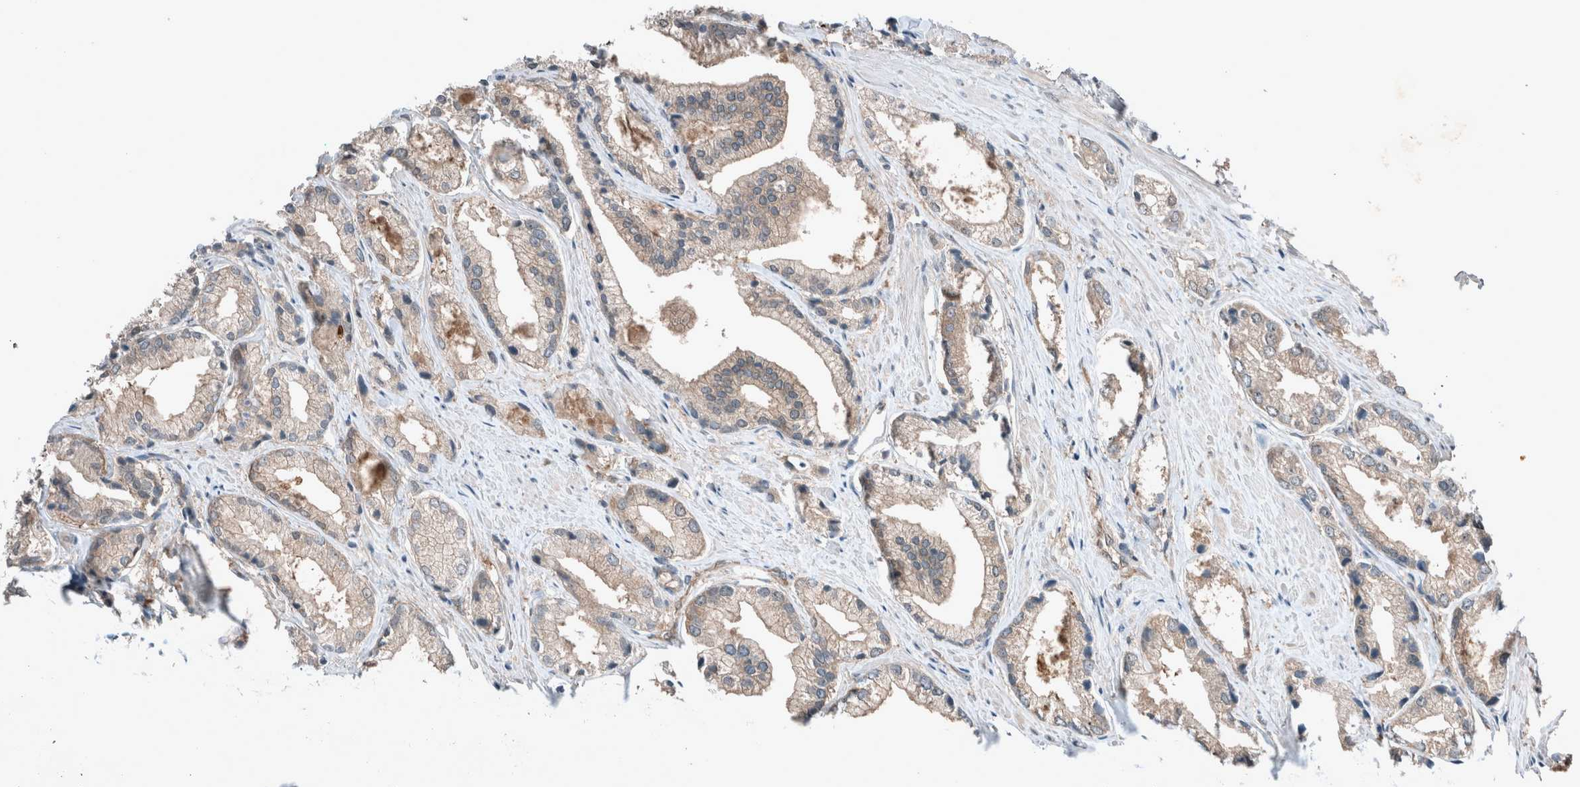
{"staining": {"intensity": "weak", "quantity": "25%-75%", "location": "cytoplasmic/membranous"}, "tissue": "prostate cancer", "cell_type": "Tumor cells", "image_type": "cancer", "snomed": [{"axis": "morphology", "description": "Adenocarcinoma, Low grade"}, {"axis": "topography", "description": "Prostate"}], "caption": "Prostate cancer (low-grade adenocarcinoma) tissue demonstrates weak cytoplasmic/membranous positivity in approximately 25%-75% of tumor cells, visualized by immunohistochemistry.", "gene": "RALGDS", "patient": {"sex": "male", "age": 62}}